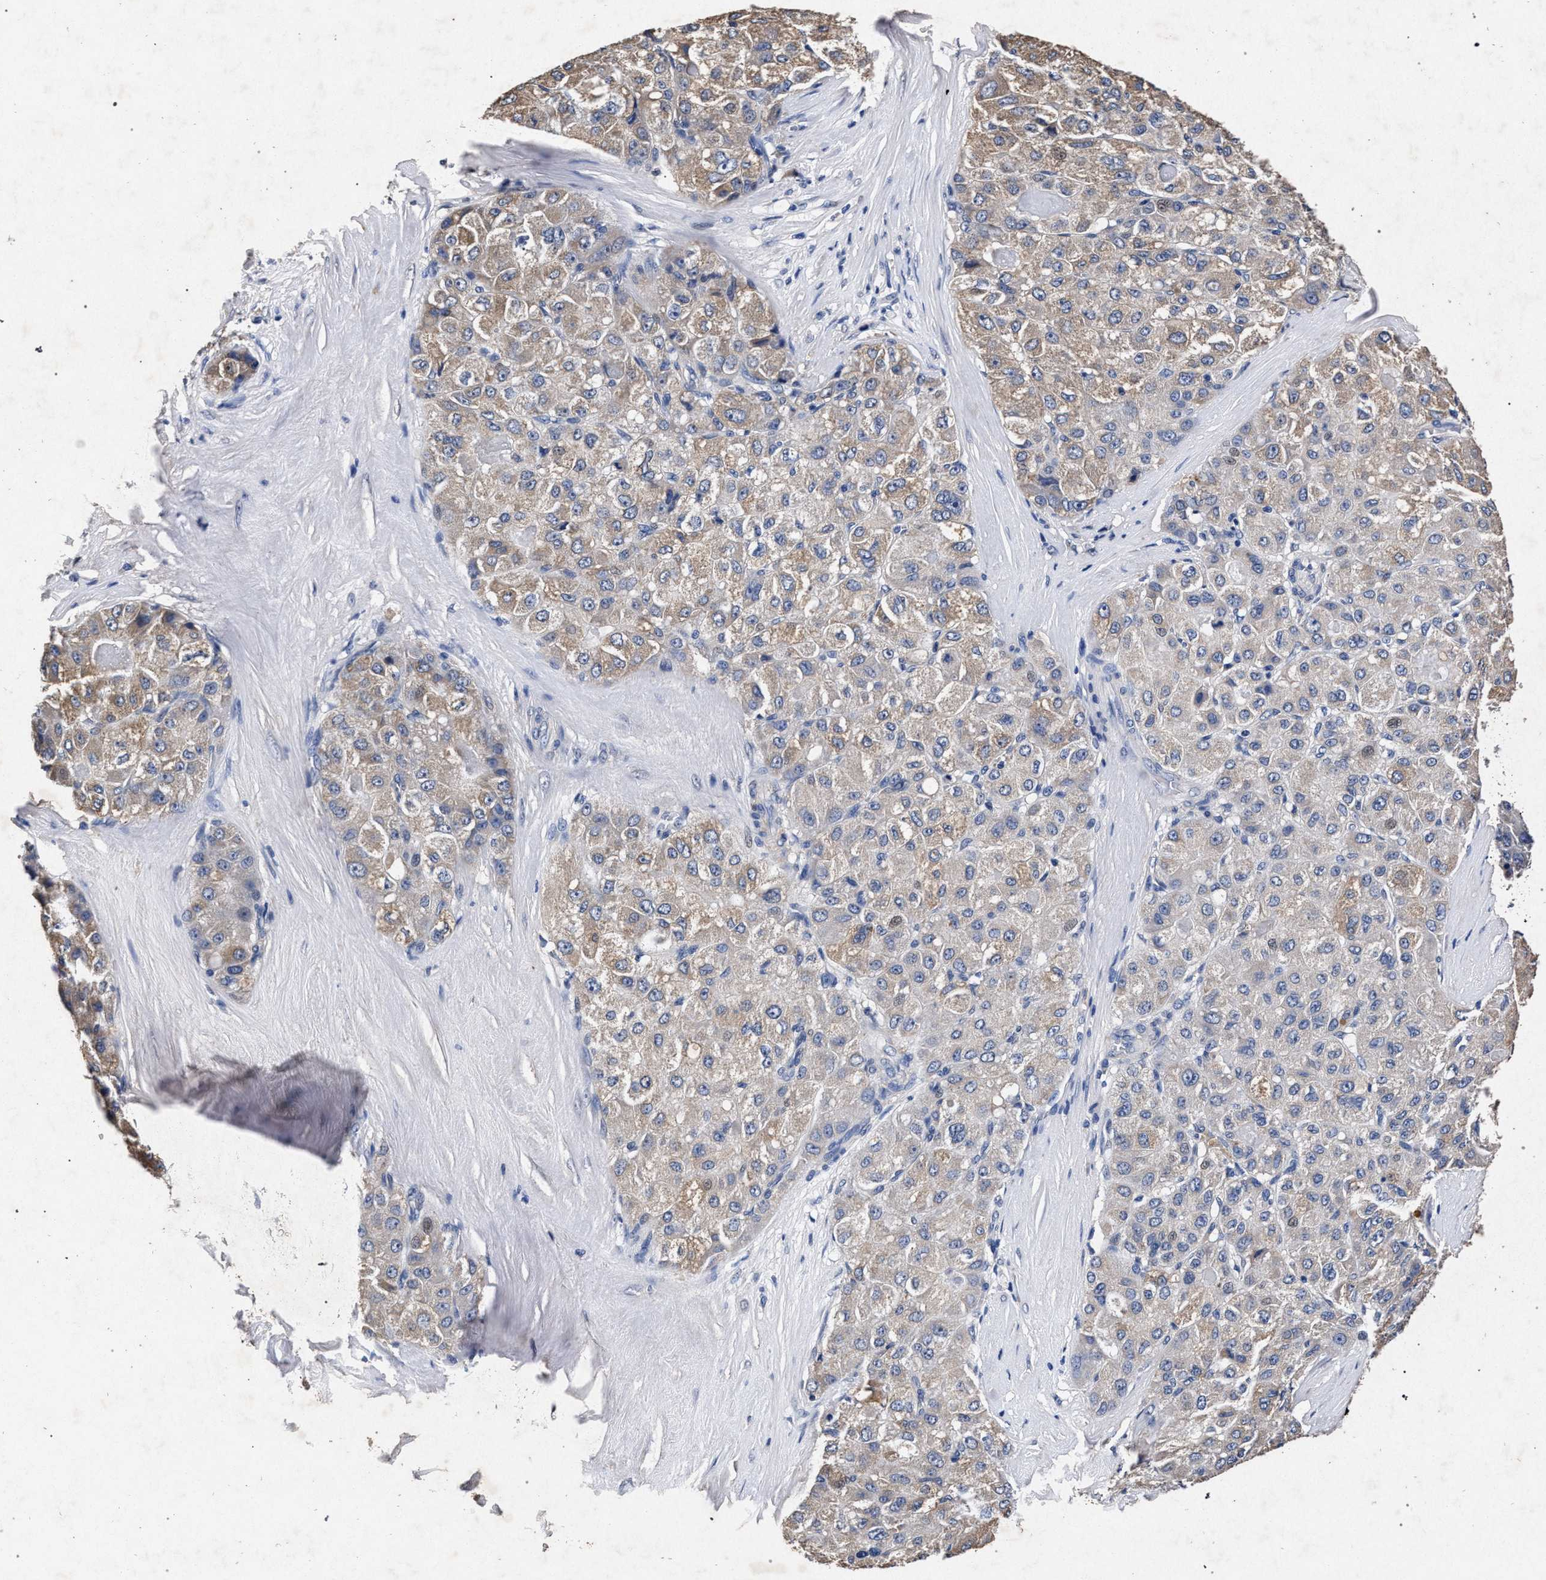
{"staining": {"intensity": "weak", "quantity": "<25%", "location": "cytoplasmic/membranous"}, "tissue": "liver cancer", "cell_type": "Tumor cells", "image_type": "cancer", "snomed": [{"axis": "morphology", "description": "Carcinoma, Hepatocellular, NOS"}, {"axis": "topography", "description": "Liver"}], "caption": "Immunohistochemistry (IHC) image of neoplastic tissue: human liver cancer stained with DAB (3,3'-diaminobenzidine) exhibits no significant protein positivity in tumor cells. (Brightfield microscopy of DAB (3,3'-diaminobenzidine) IHC at high magnification).", "gene": "ATP1A2", "patient": {"sex": "male", "age": 80}}